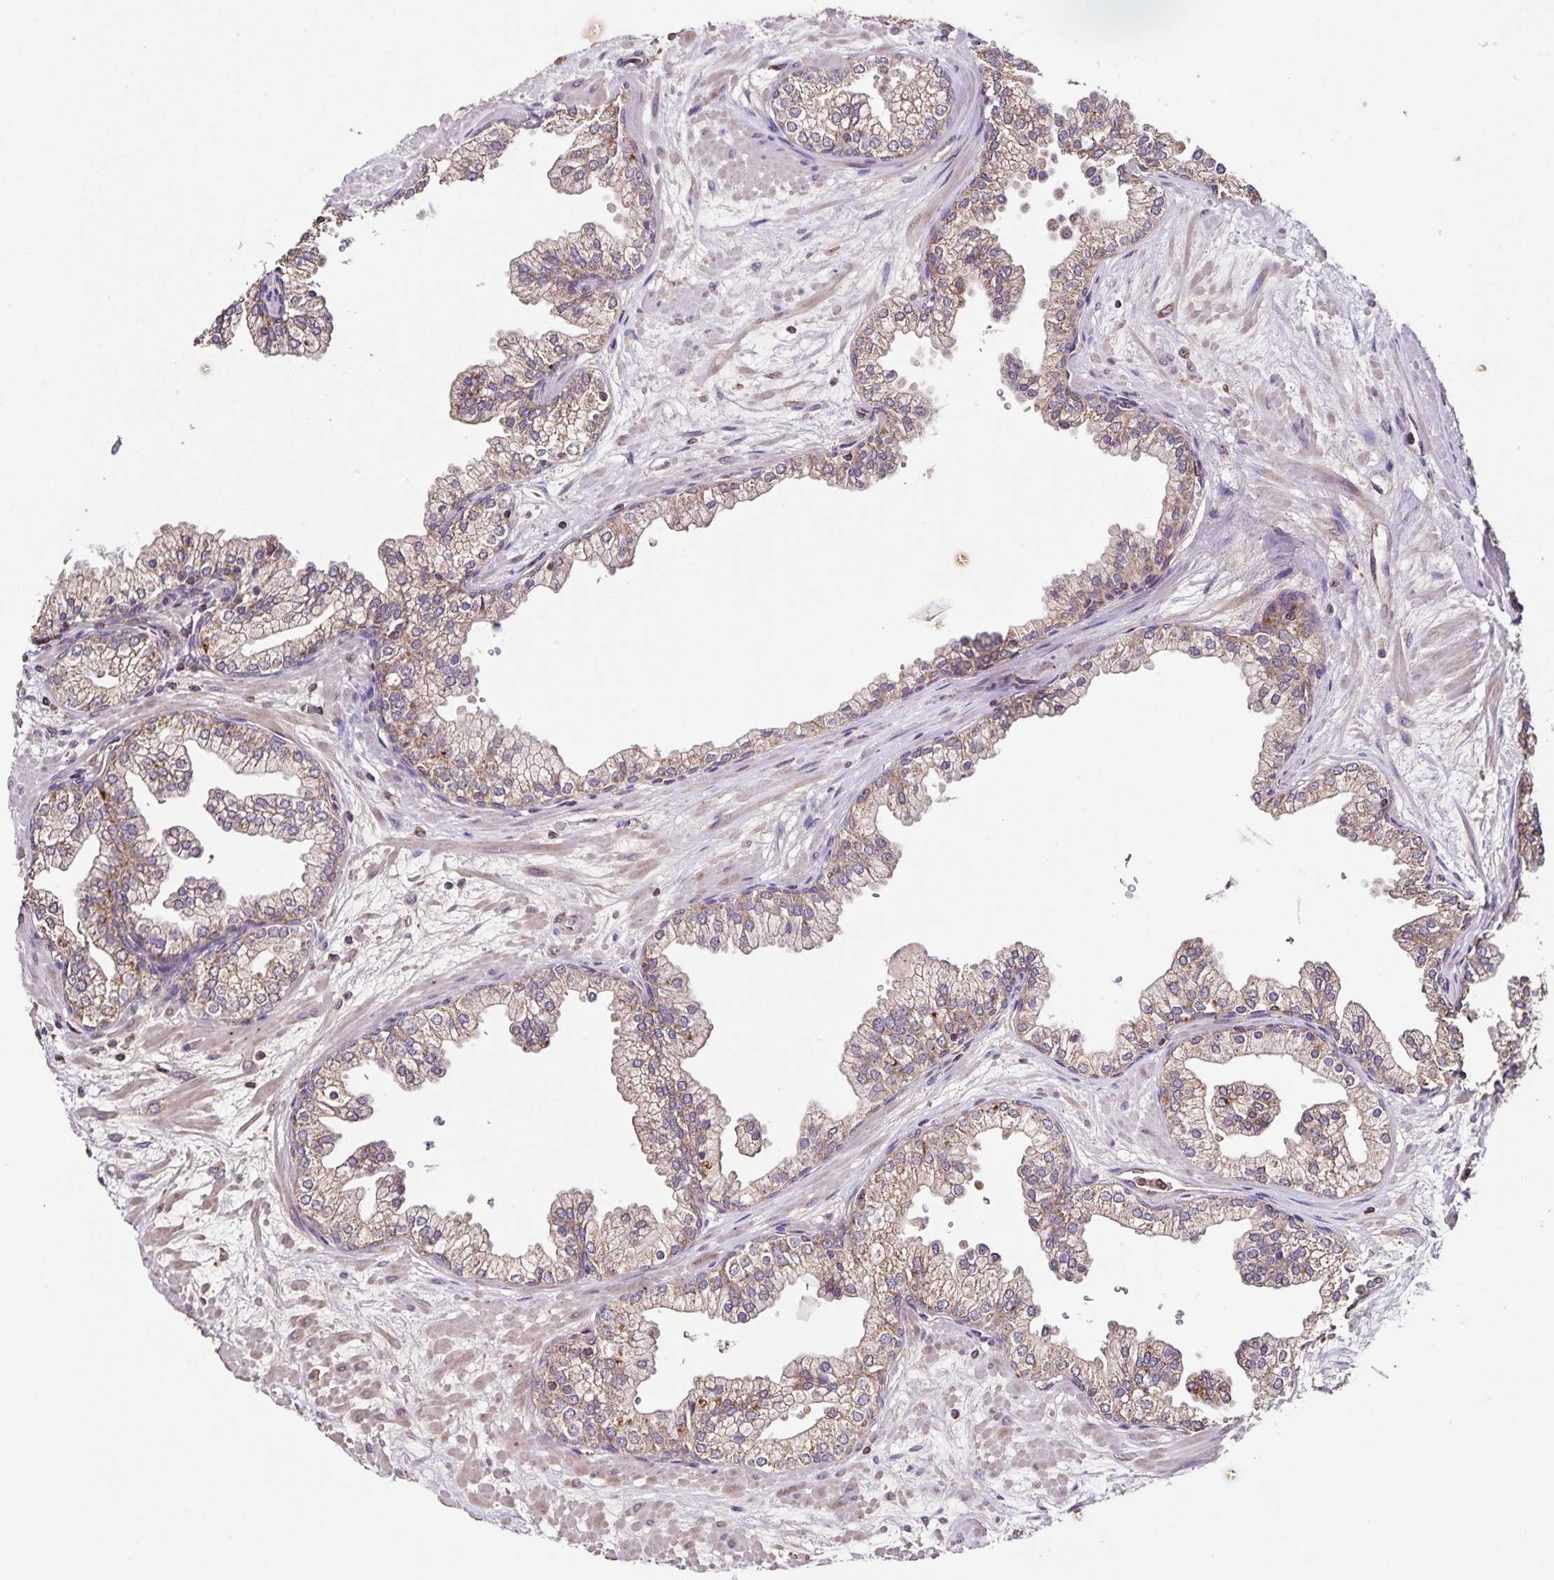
{"staining": {"intensity": "weak", "quantity": ">75%", "location": "cytoplasmic/membranous"}, "tissue": "prostate", "cell_type": "Glandular cells", "image_type": "normal", "snomed": [{"axis": "morphology", "description": "Normal tissue, NOS"}, {"axis": "topography", "description": "Prostate"}, {"axis": "topography", "description": "Peripheral nerve tissue"}], "caption": "Immunohistochemistry (IHC) micrograph of benign human prostate stained for a protein (brown), which displays low levels of weak cytoplasmic/membranous positivity in approximately >75% of glandular cells.", "gene": "MAN1A1", "patient": {"sex": "male", "age": 61}}